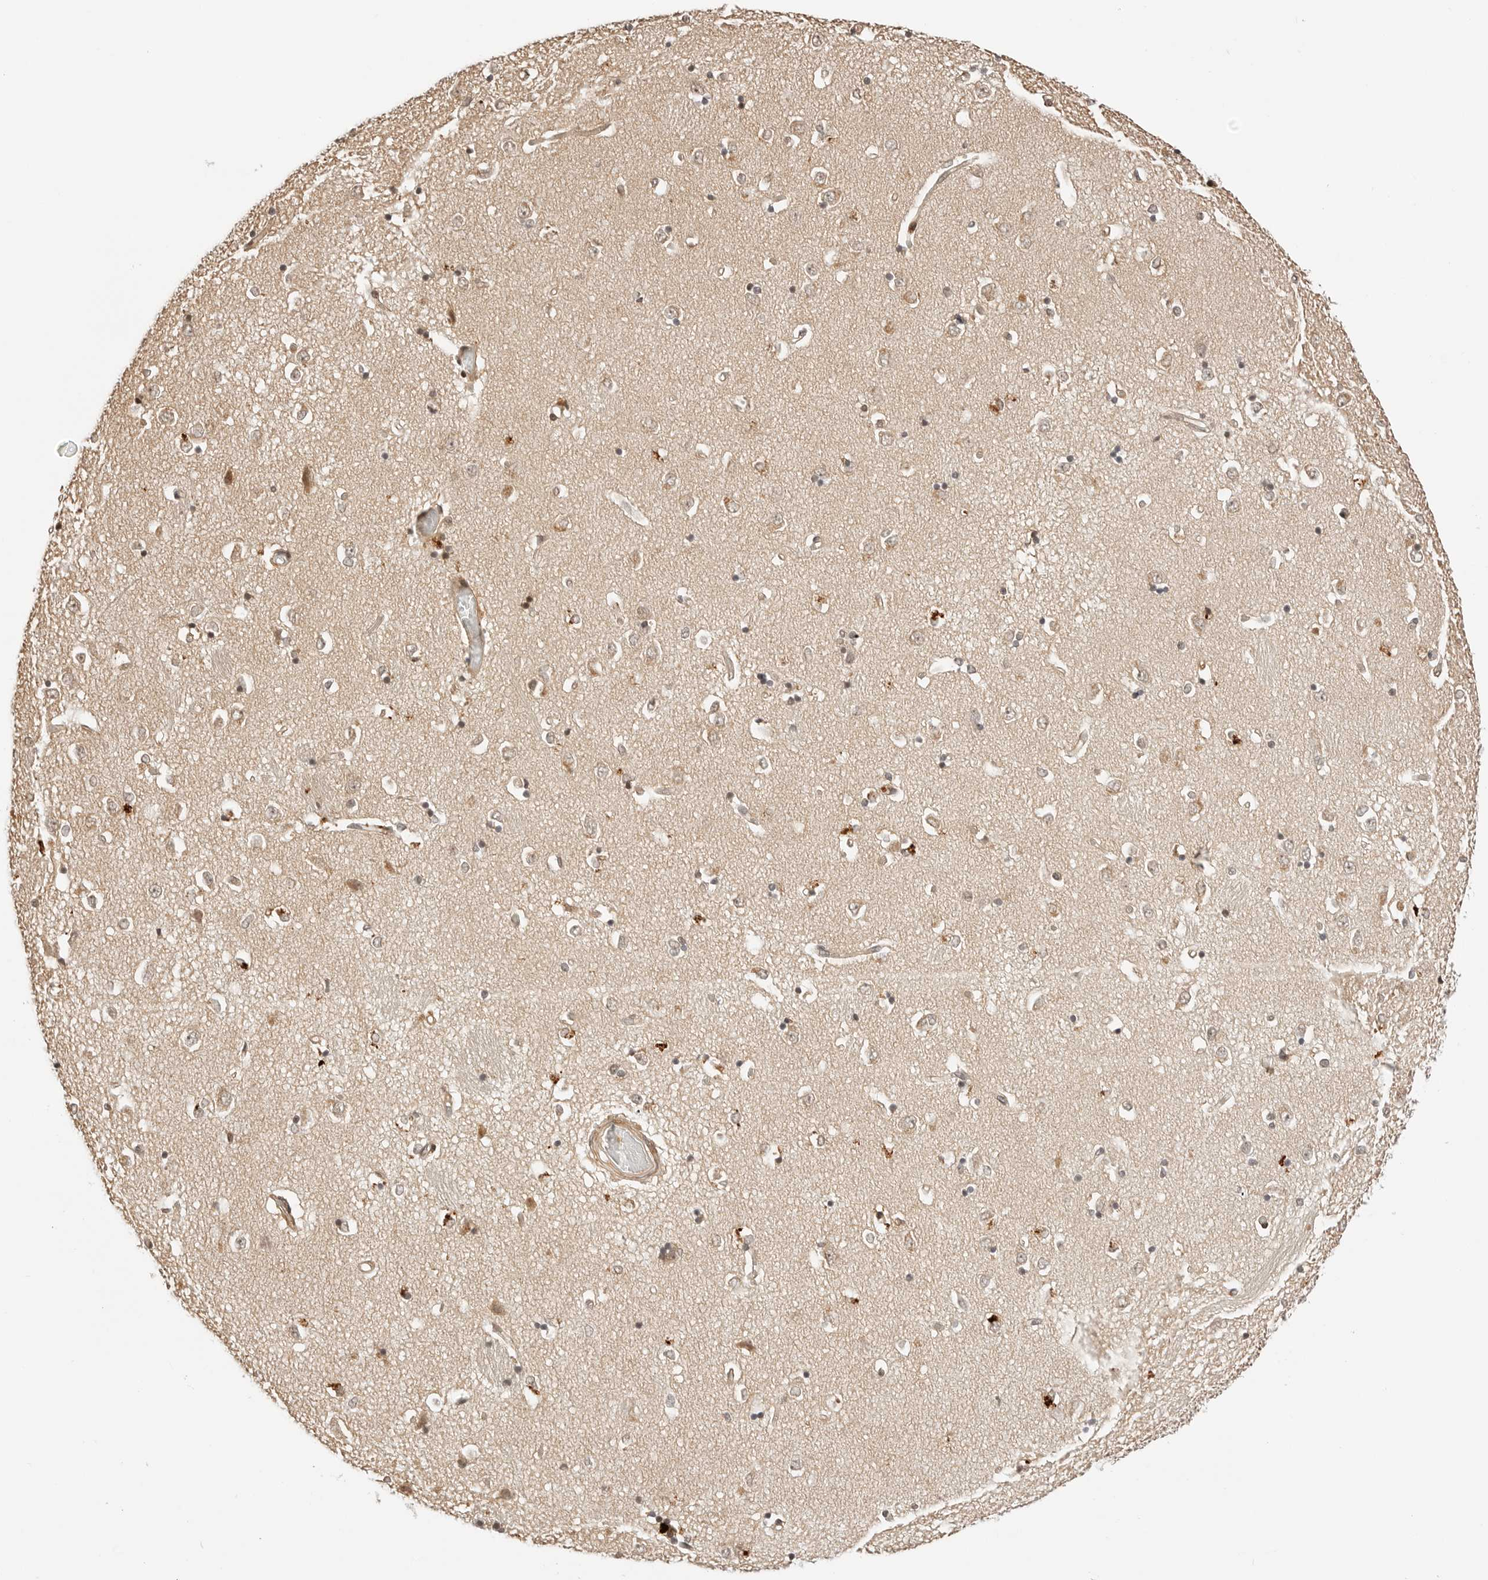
{"staining": {"intensity": "weak", "quantity": "<25%", "location": "nuclear"}, "tissue": "caudate", "cell_type": "Glial cells", "image_type": "normal", "snomed": [{"axis": "morphology", "description": "Normal tissue, NOS"}, {"axis": "topography", "description": "Lateral ventricle wall"}], "caption": "Immunohistochemical staining of benign human caudate displays no significant expression in glial cells.", "gene": "GEM", "patient": {"sex": "male", "age": 45}}